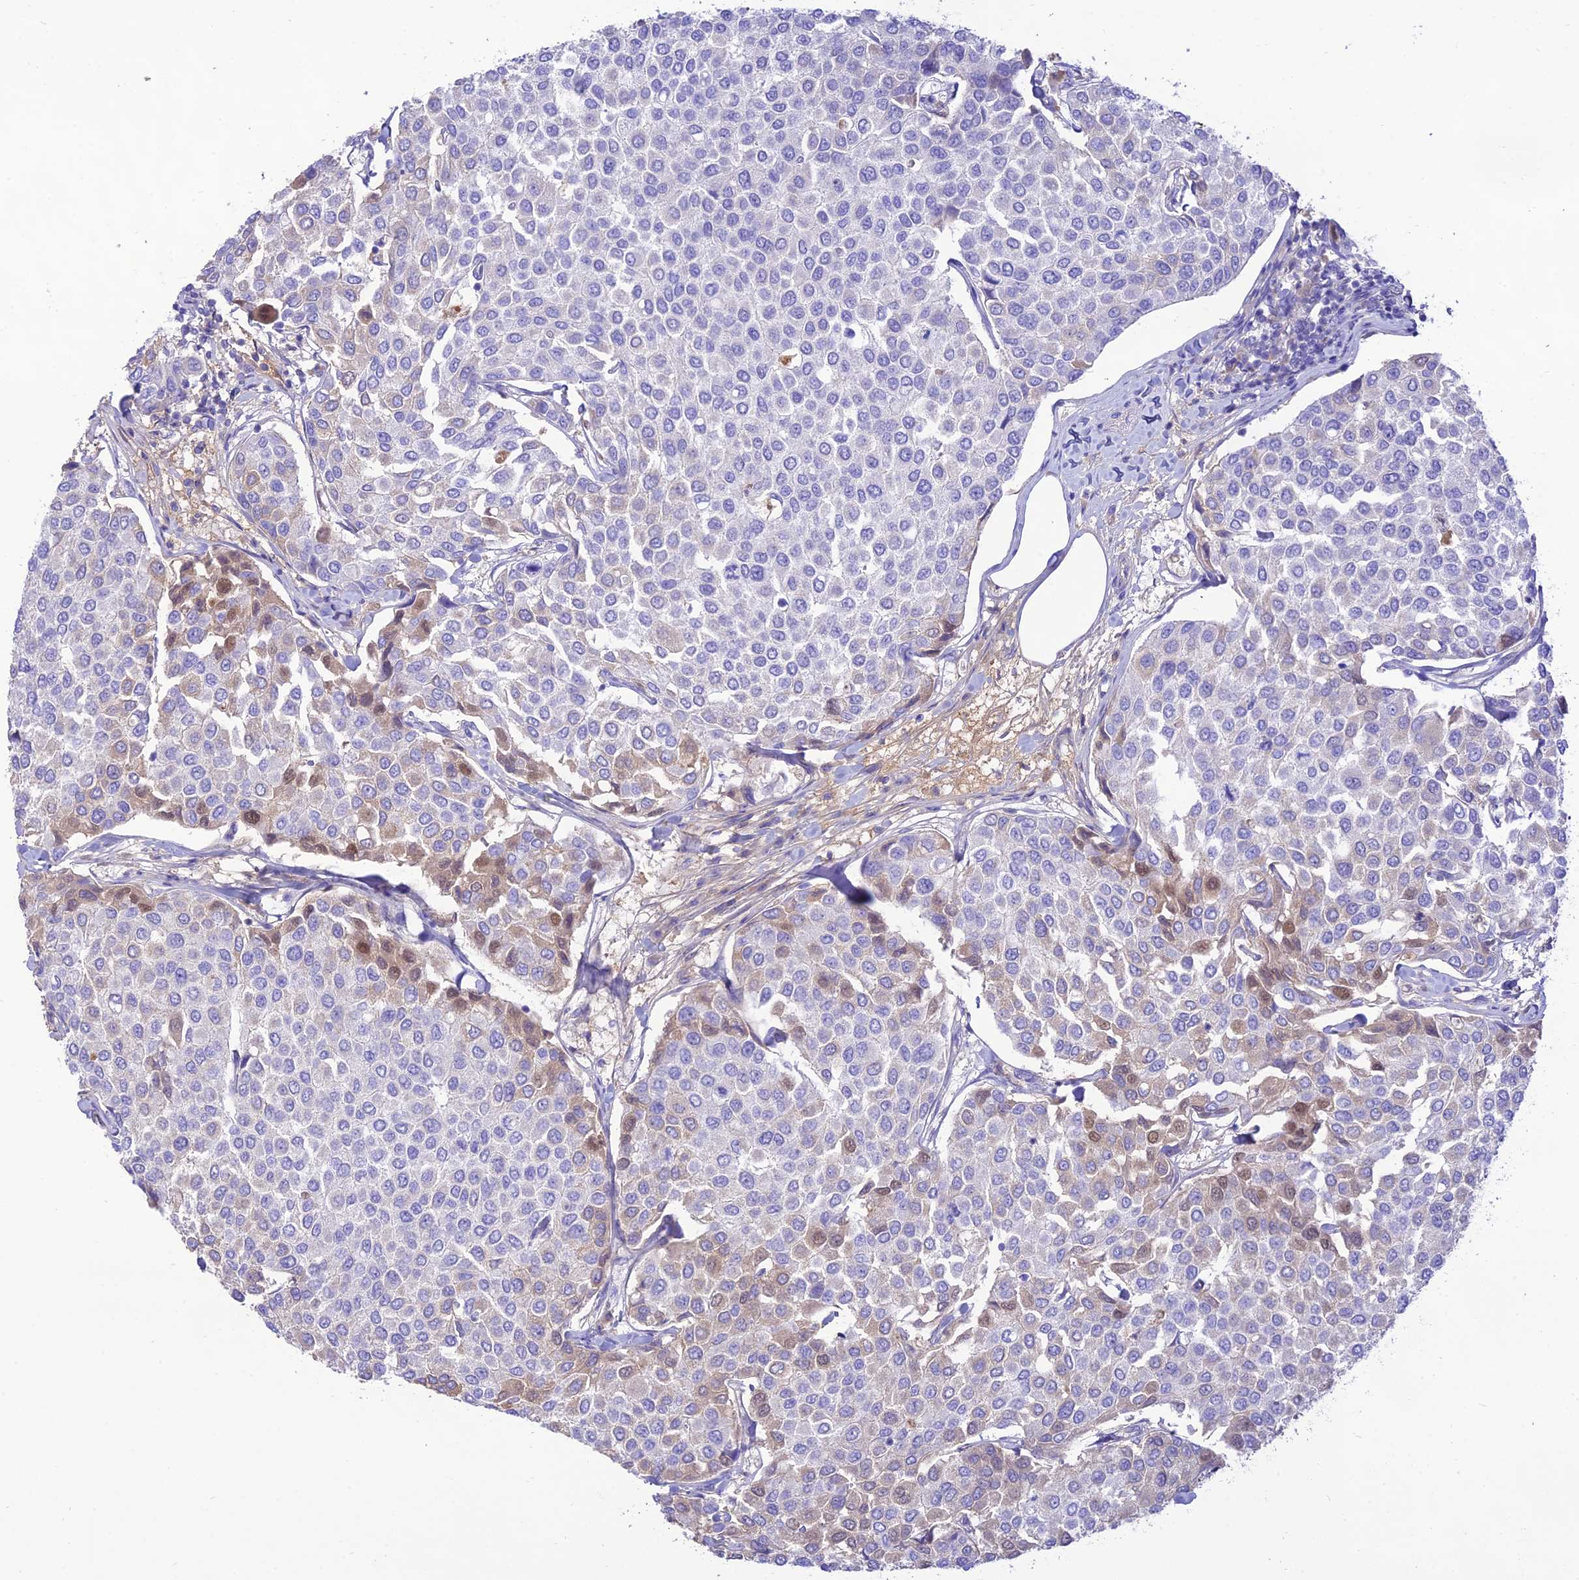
{"staining": {"intensity": "weak", "quantity": "<25%", "location": "nuclear"}, "tissue": "breast cancer", "cell_type": "Tumor cells", "image_type": "cancer", "snomed": [{"axis": "morphology", "description": "Duct carcinoma"}, {"axis": "topography", "description": "Breast"}], "caption": "Immunohistochemical staining of human intraductal carcinoma (breast) shows no significant expression in tumor cells.", "gene": "NLRP9", "patient": {"sex": "female", "age": 55}}